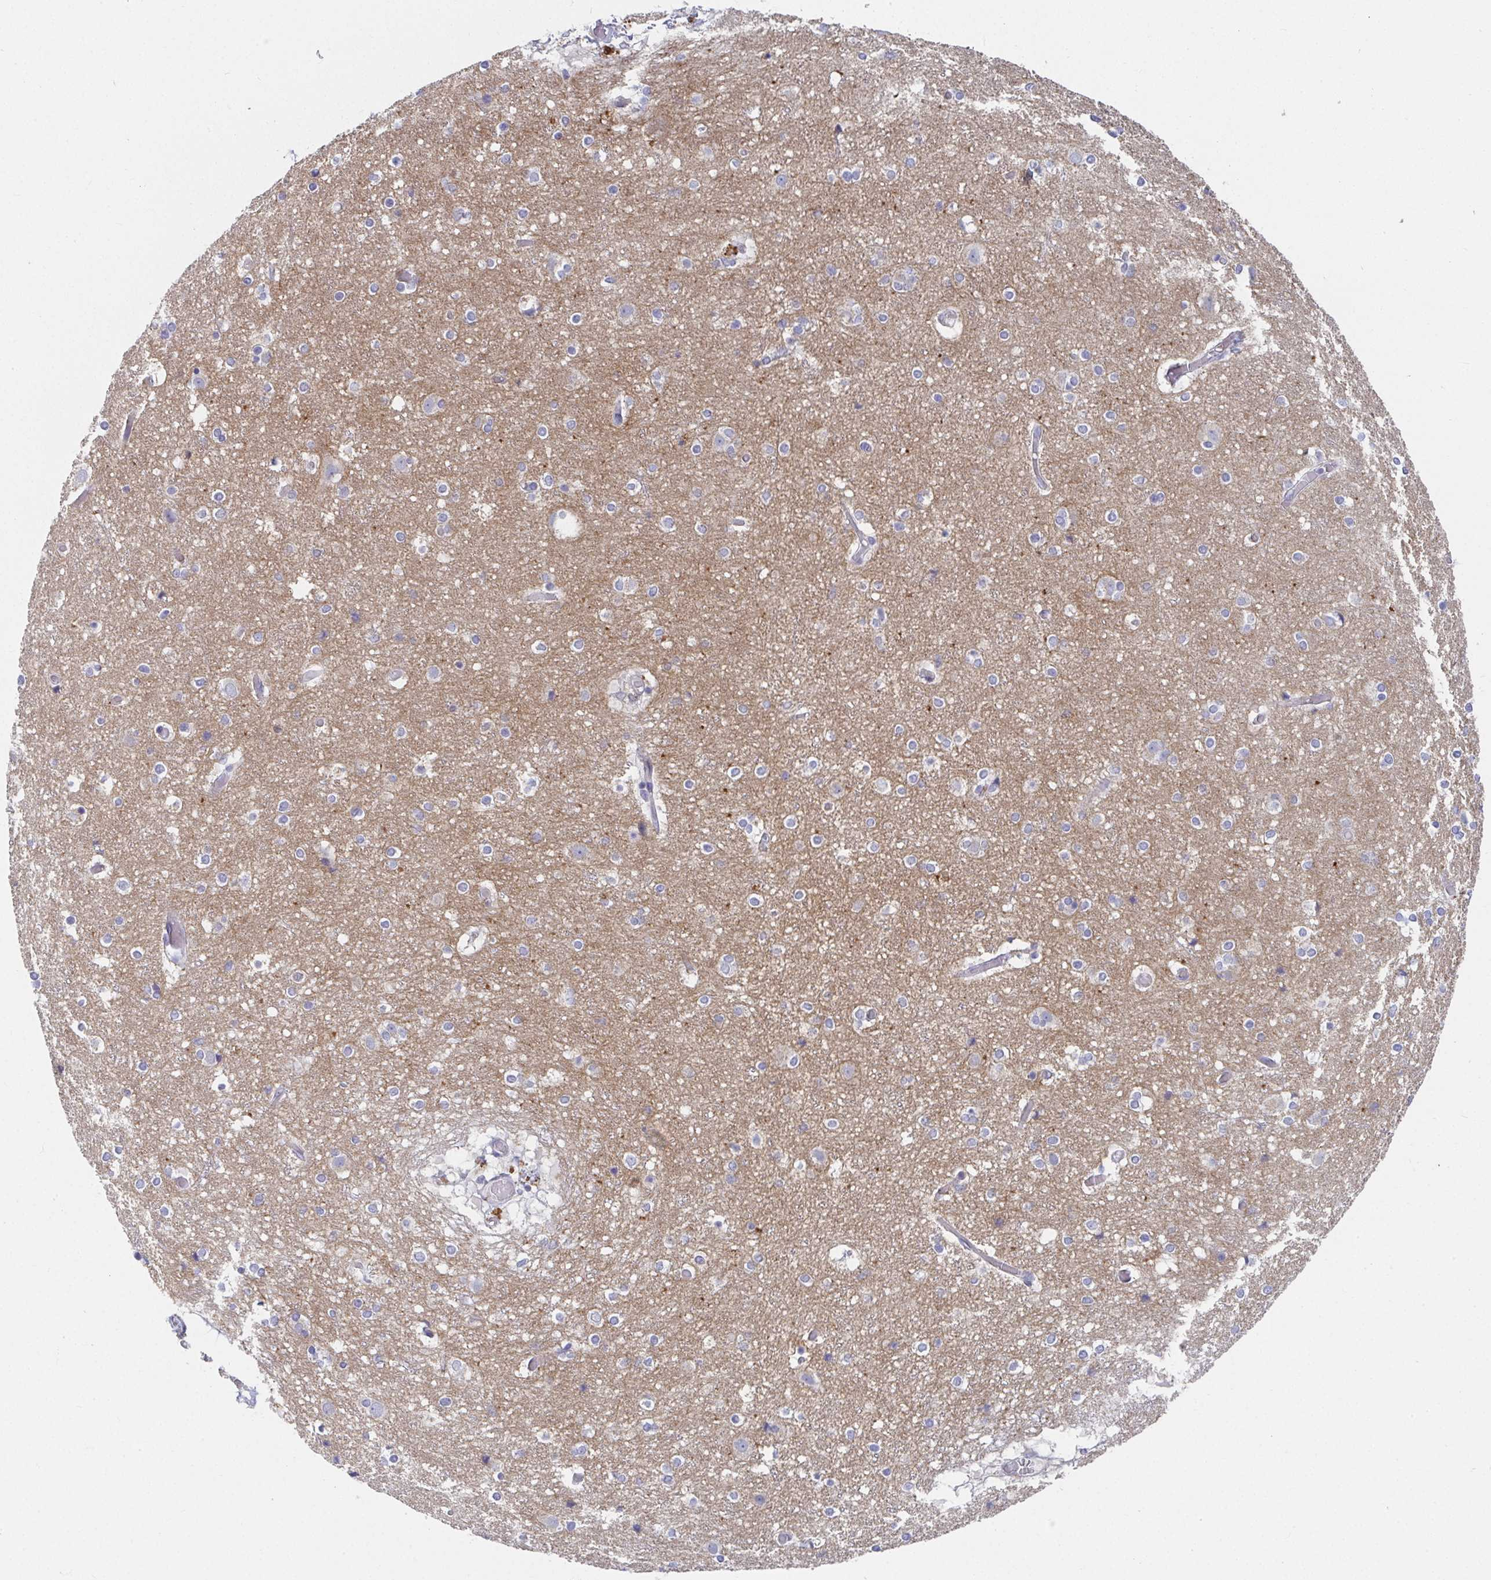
{"staining": {"intensity": "negative", "quantity": "none", "location": "none"}, "tissue": "cerebral cortex", "cell_type": "Endothelial cells", "image_type": "normal", "snomed": [{"axis": "morphology", "description": "Normal tissue, NOS"}, {"axis": "topography", "description": "Cerebral cortex"}], "caption": "Normal cerebral cortex was stained to show a protein in brown. There is no significant positivity in endothelial cells. (Immunohistochemistry (ihc), brightfield microscopy, high magnification).", "gene": "ATP5F1C", "patient": {"sex": "female", "age": 52}}